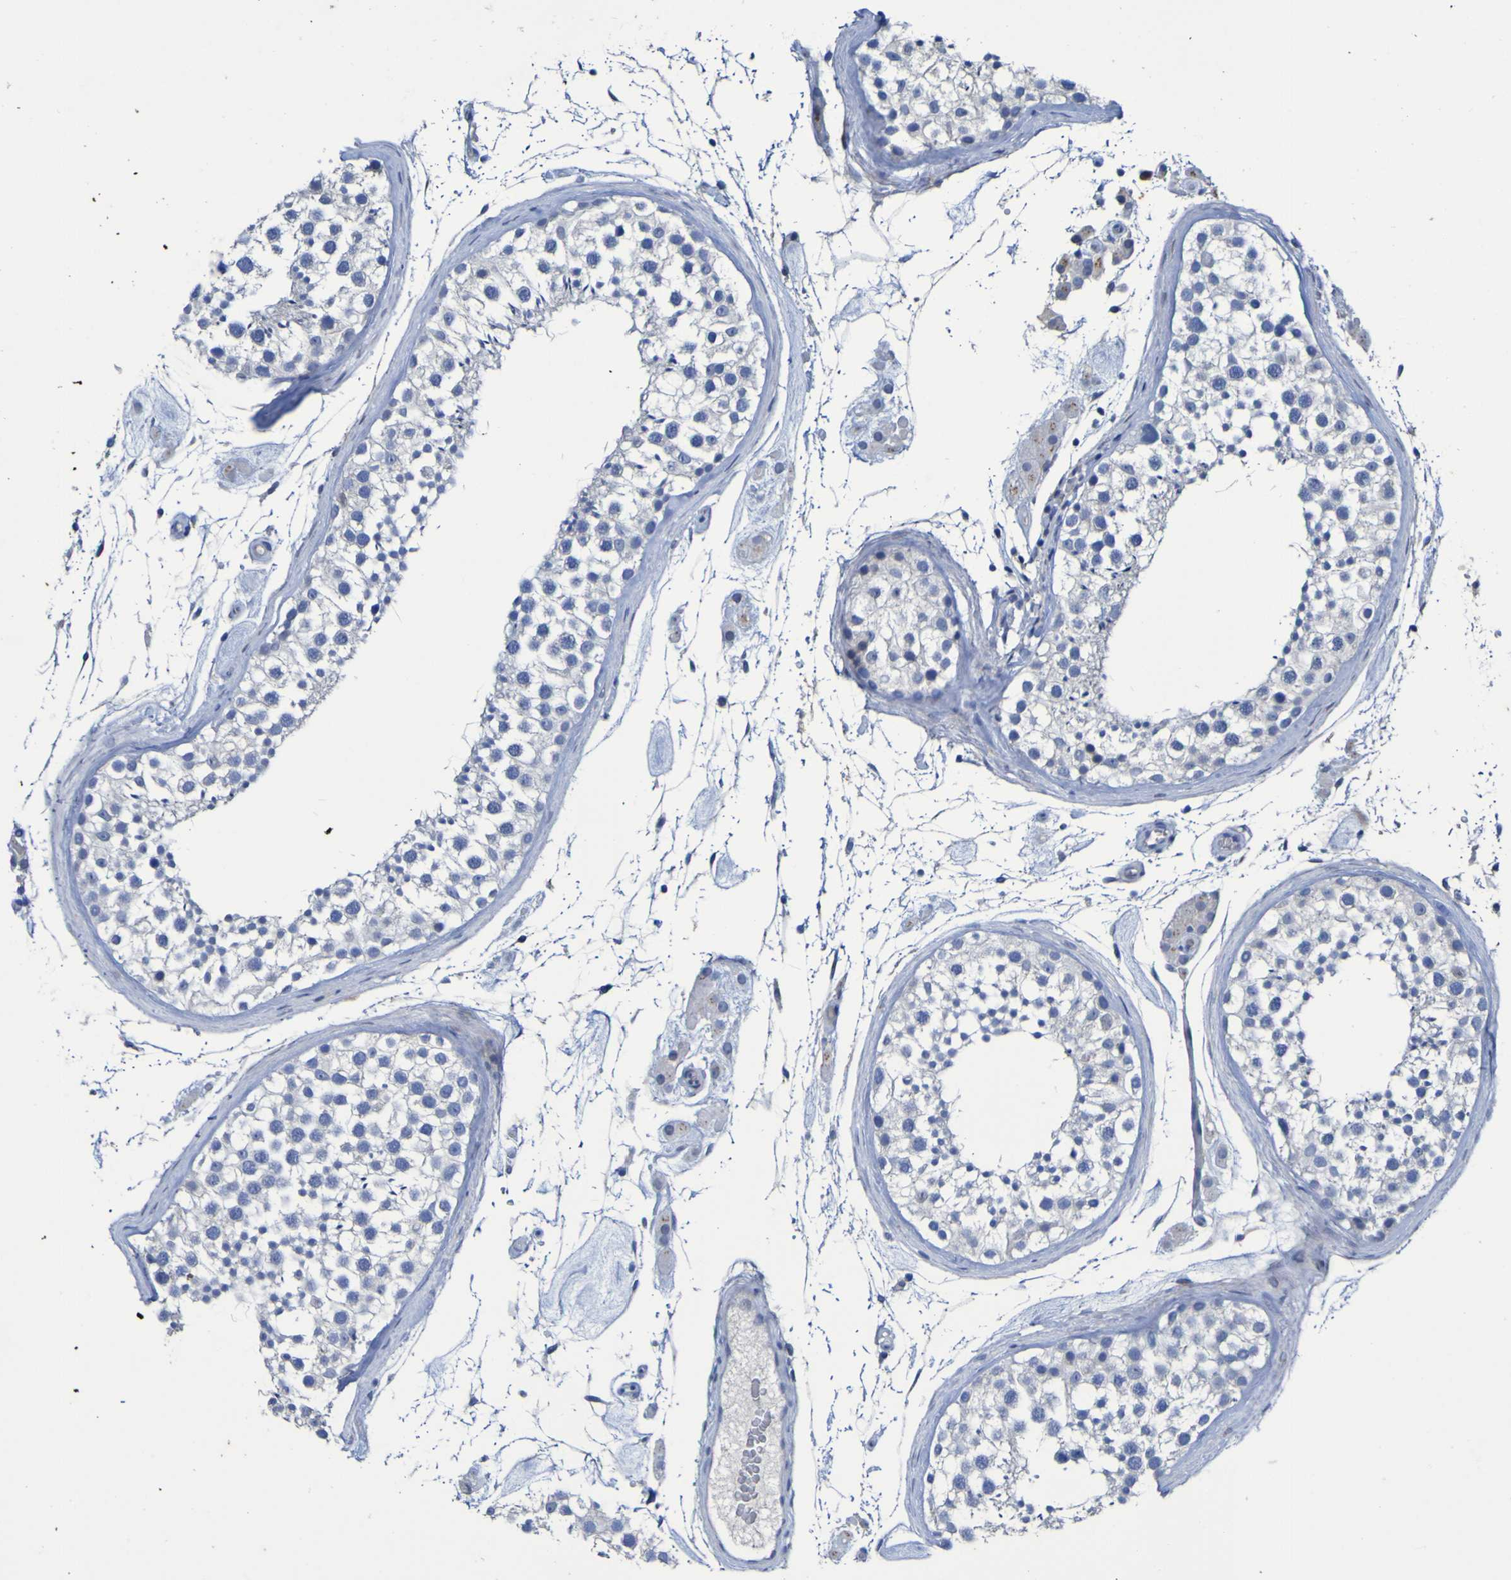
{"staining": {"intensity": "negative", "quantity": "none", "location": "none"}, "tissue": "testis", "cell_type": "Cells in seminiferous ducts", "image_type": "normal", "snomed": [{"axis": "morphology", "description": "Normal tissue, NOS"}, {"axis": "topography", "description": "Testis"}], "caption": "Image shows no protein staining in cells in seminiferous ducts of unremarkable testis.", "gene": "C11orf24", "patient": {"sex": "male", "age": 46}}